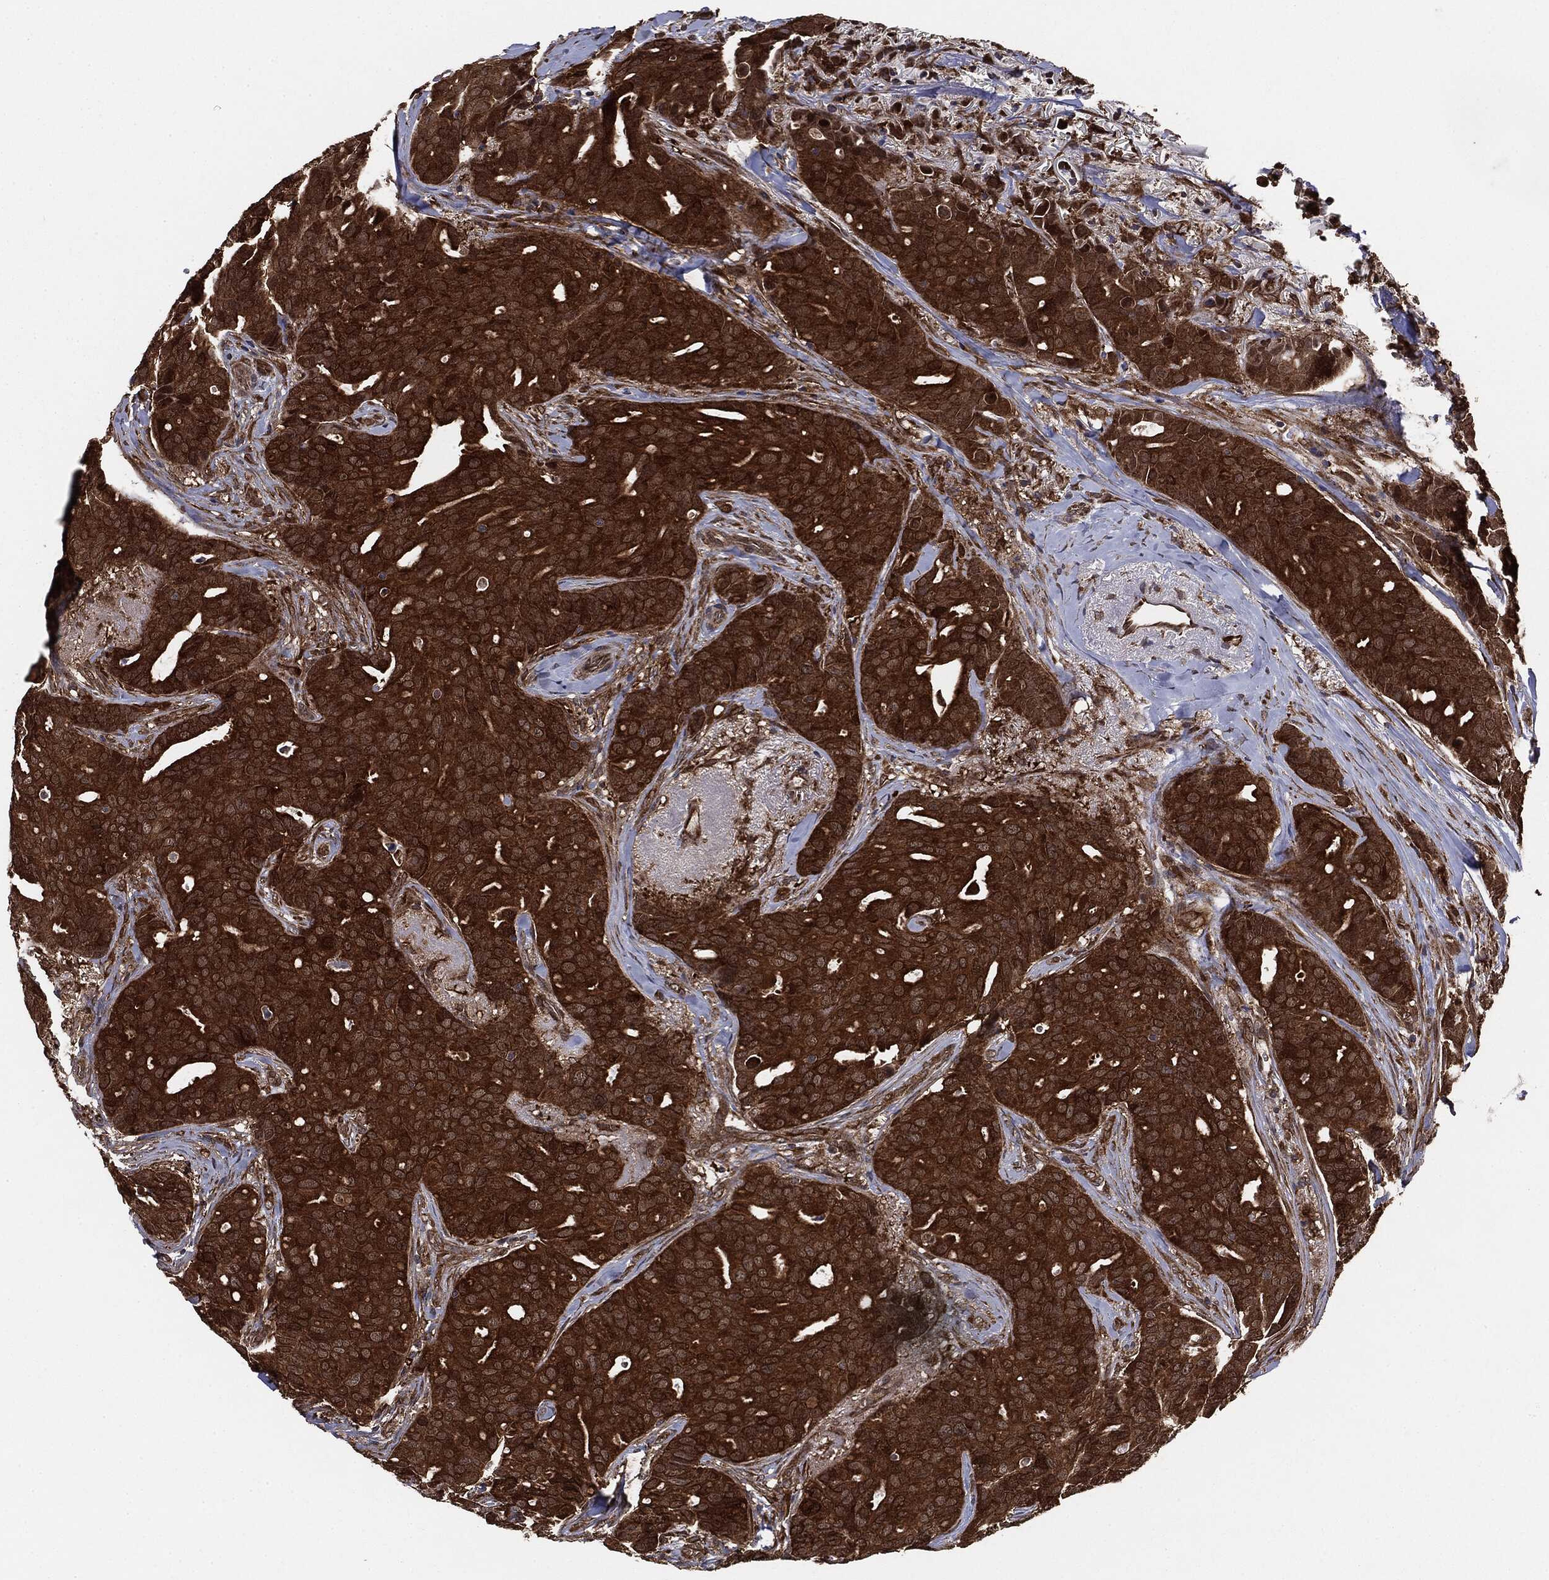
{"staining": {"intensity": "strong", "quantity": ">75%", "location": "cytoplasmic/membranous"}, "tissue": "breast cancer", "cell_type": "Tumor cells", "image_type": "cancer", "snomed": [{"axis": "morphology", "description": "Duct carcinoma"}, {"axis": "topography", "description": "Breast"}], "caption": "Brown immunohistochemical staining in intraductal carcinoma (breast) exhibits strong cytoplasmic/membranous expression in about >75% of tumor cells. The protein is shown in brown color, while the nuclei are stained blue.", "gene": "NME1", "patient": {"sex": "female", "age": 54}}